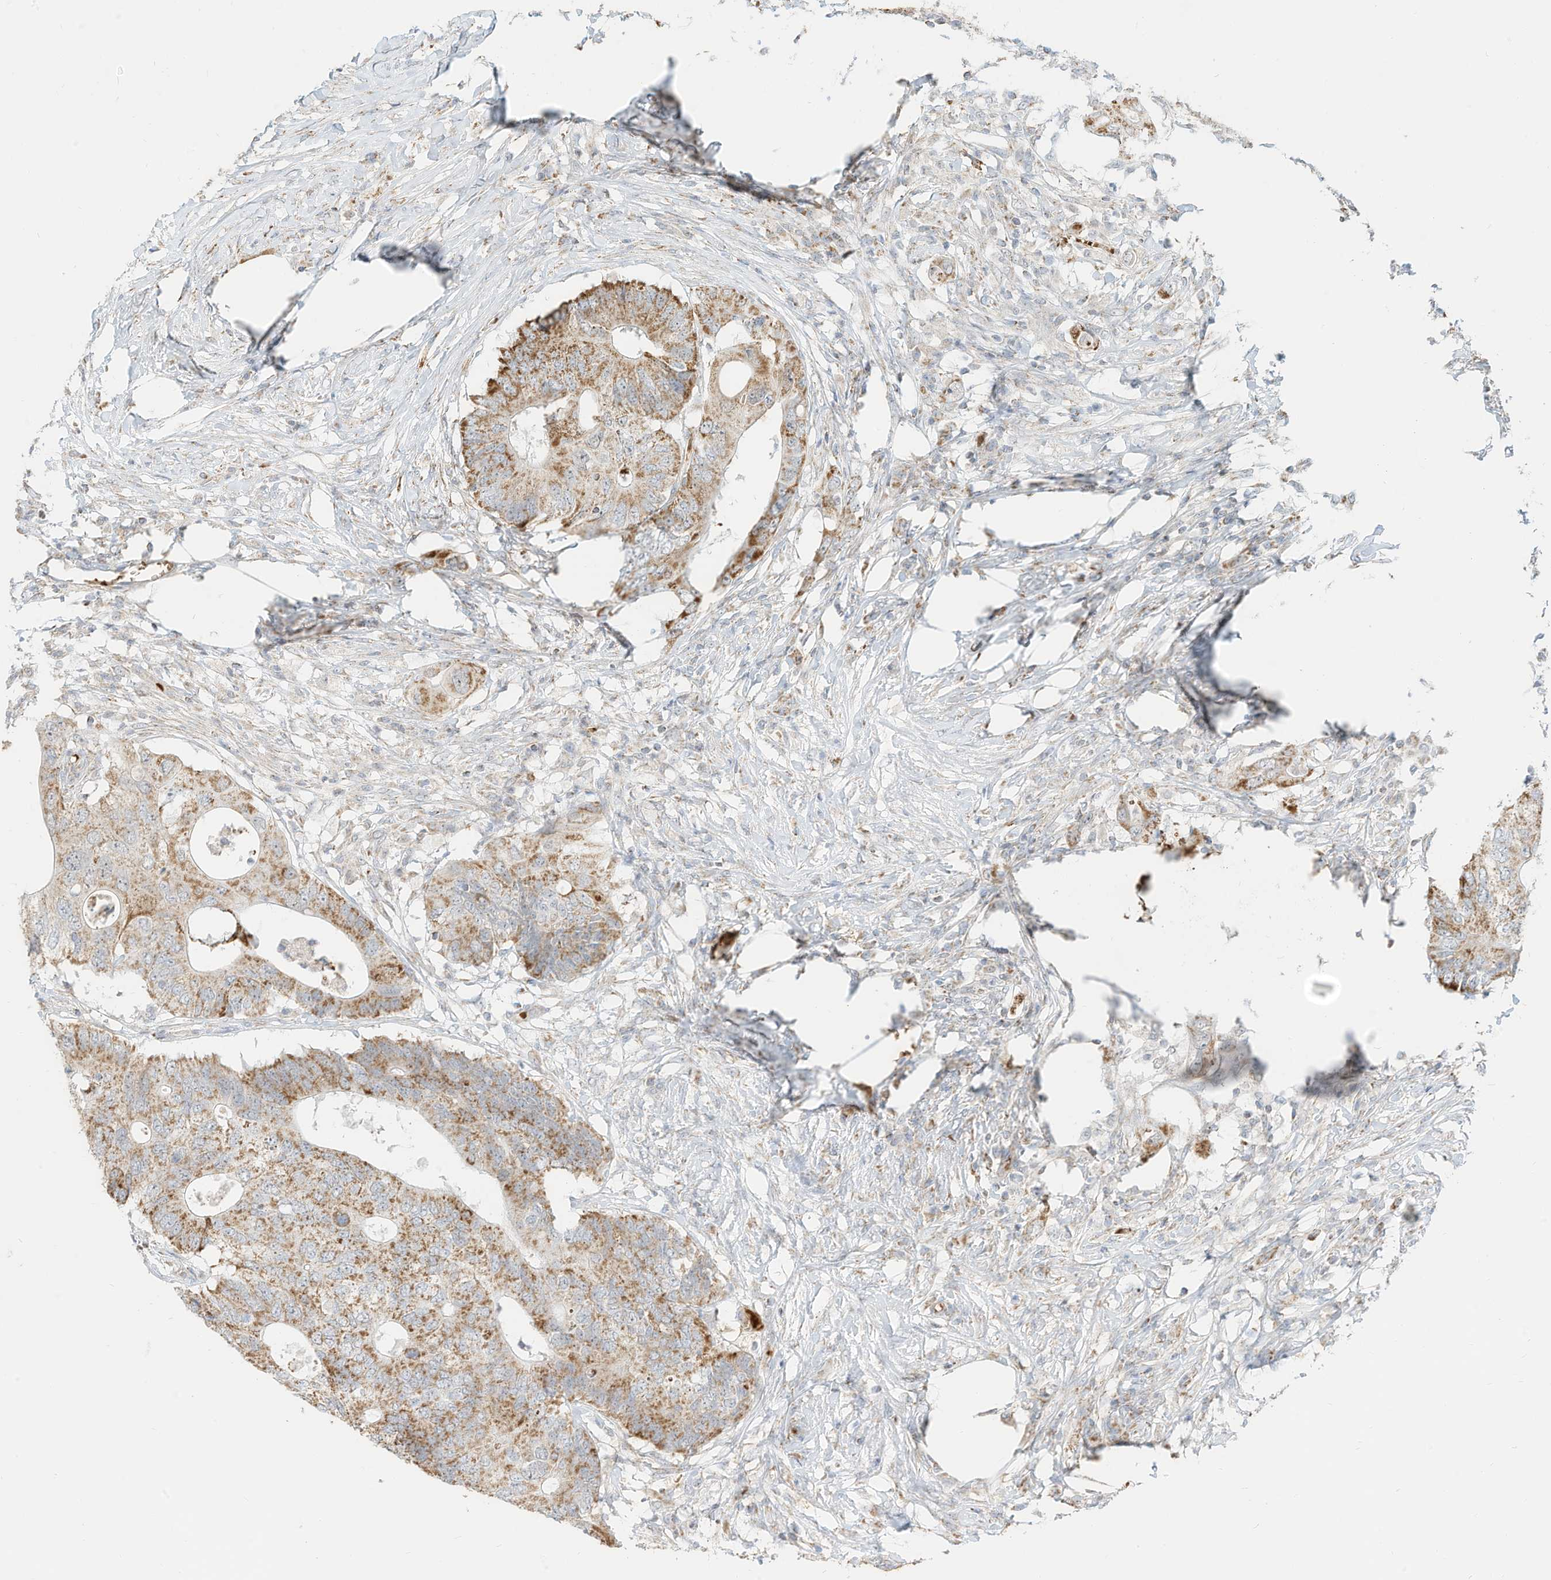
{"staining": {"intensity": "moderate", "quantity": ">75%", "location": "cytoplasmic/membranous"}, "tissue": "colorectal cancer", "cell_type": "Tumor cells", "image_type": "cancer", "snomed": [{"axis": "morphology", "description": "Adenocarcinoma, NOS"}, {"axis": "topography", "description": "Colon"}], "caption": "Protein staining of colorectal cancer (adenocarcinoma) tissue reveals moderate cytoplasmic/membranous staining in about >75% of tumor cells.", "gene": "MTUS2", "patient": {"sex": "male", "age": 71}}